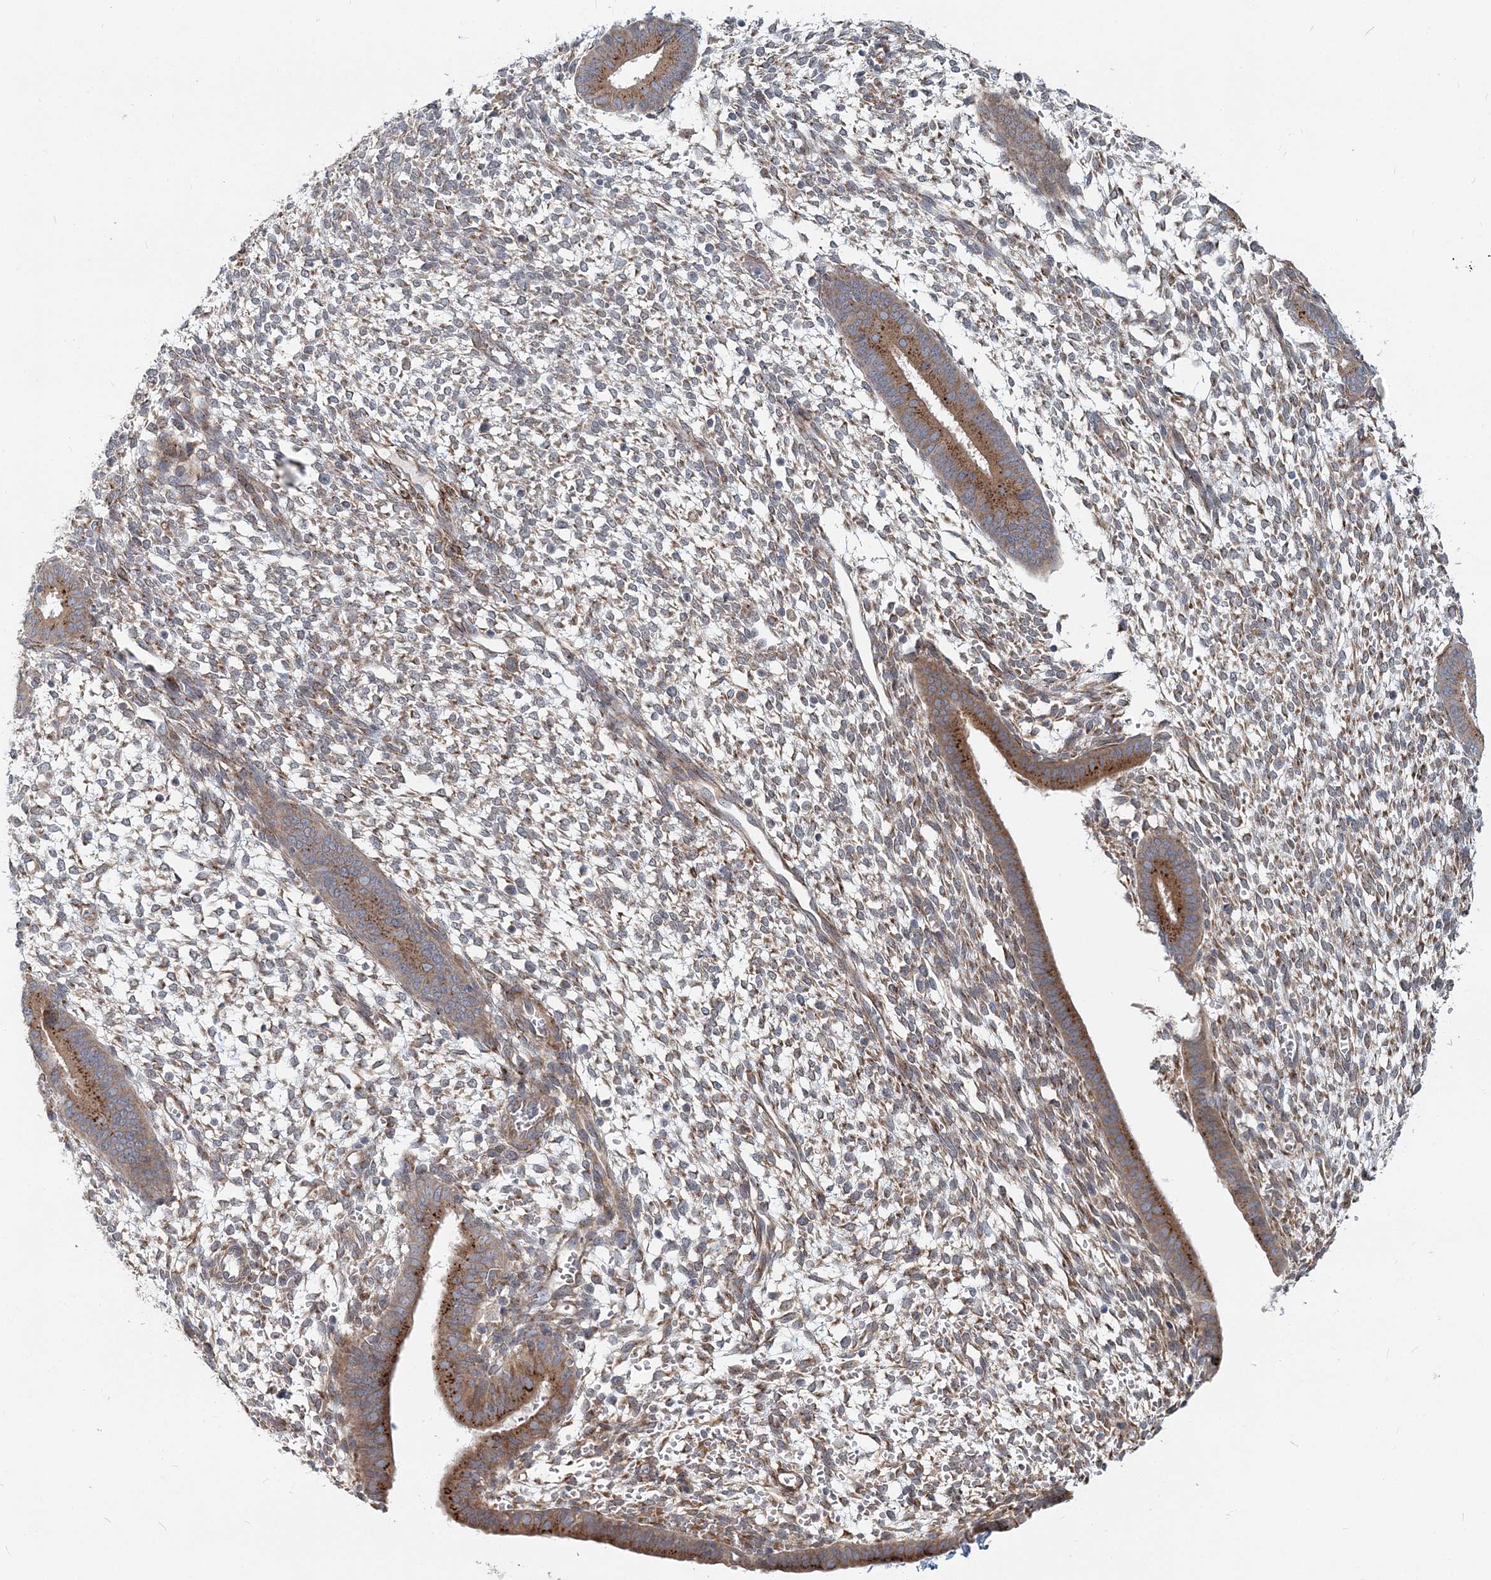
{"staining": {"intensity": "strong", "quantity": "<25%", "location": "cytoplasmic/membranous"}, "tissue": "endometrium", "cell_type": "Cells in endometrial stroma", "image_type": "normal", "snomed": [{"axis": "morphology", "description": "Normal tissue, NOS"}, {"axis": "topography", "description": "Endometrium"}], "caption": "DAB immunohistochemical staining of unremarkable endometrium exhibits strong cytoplasmic/membranous protein expression in approximately <25% of cells in endometrial stroma.", "gene": "NBAS", "patient": {"sex": "female", "age": 46}}